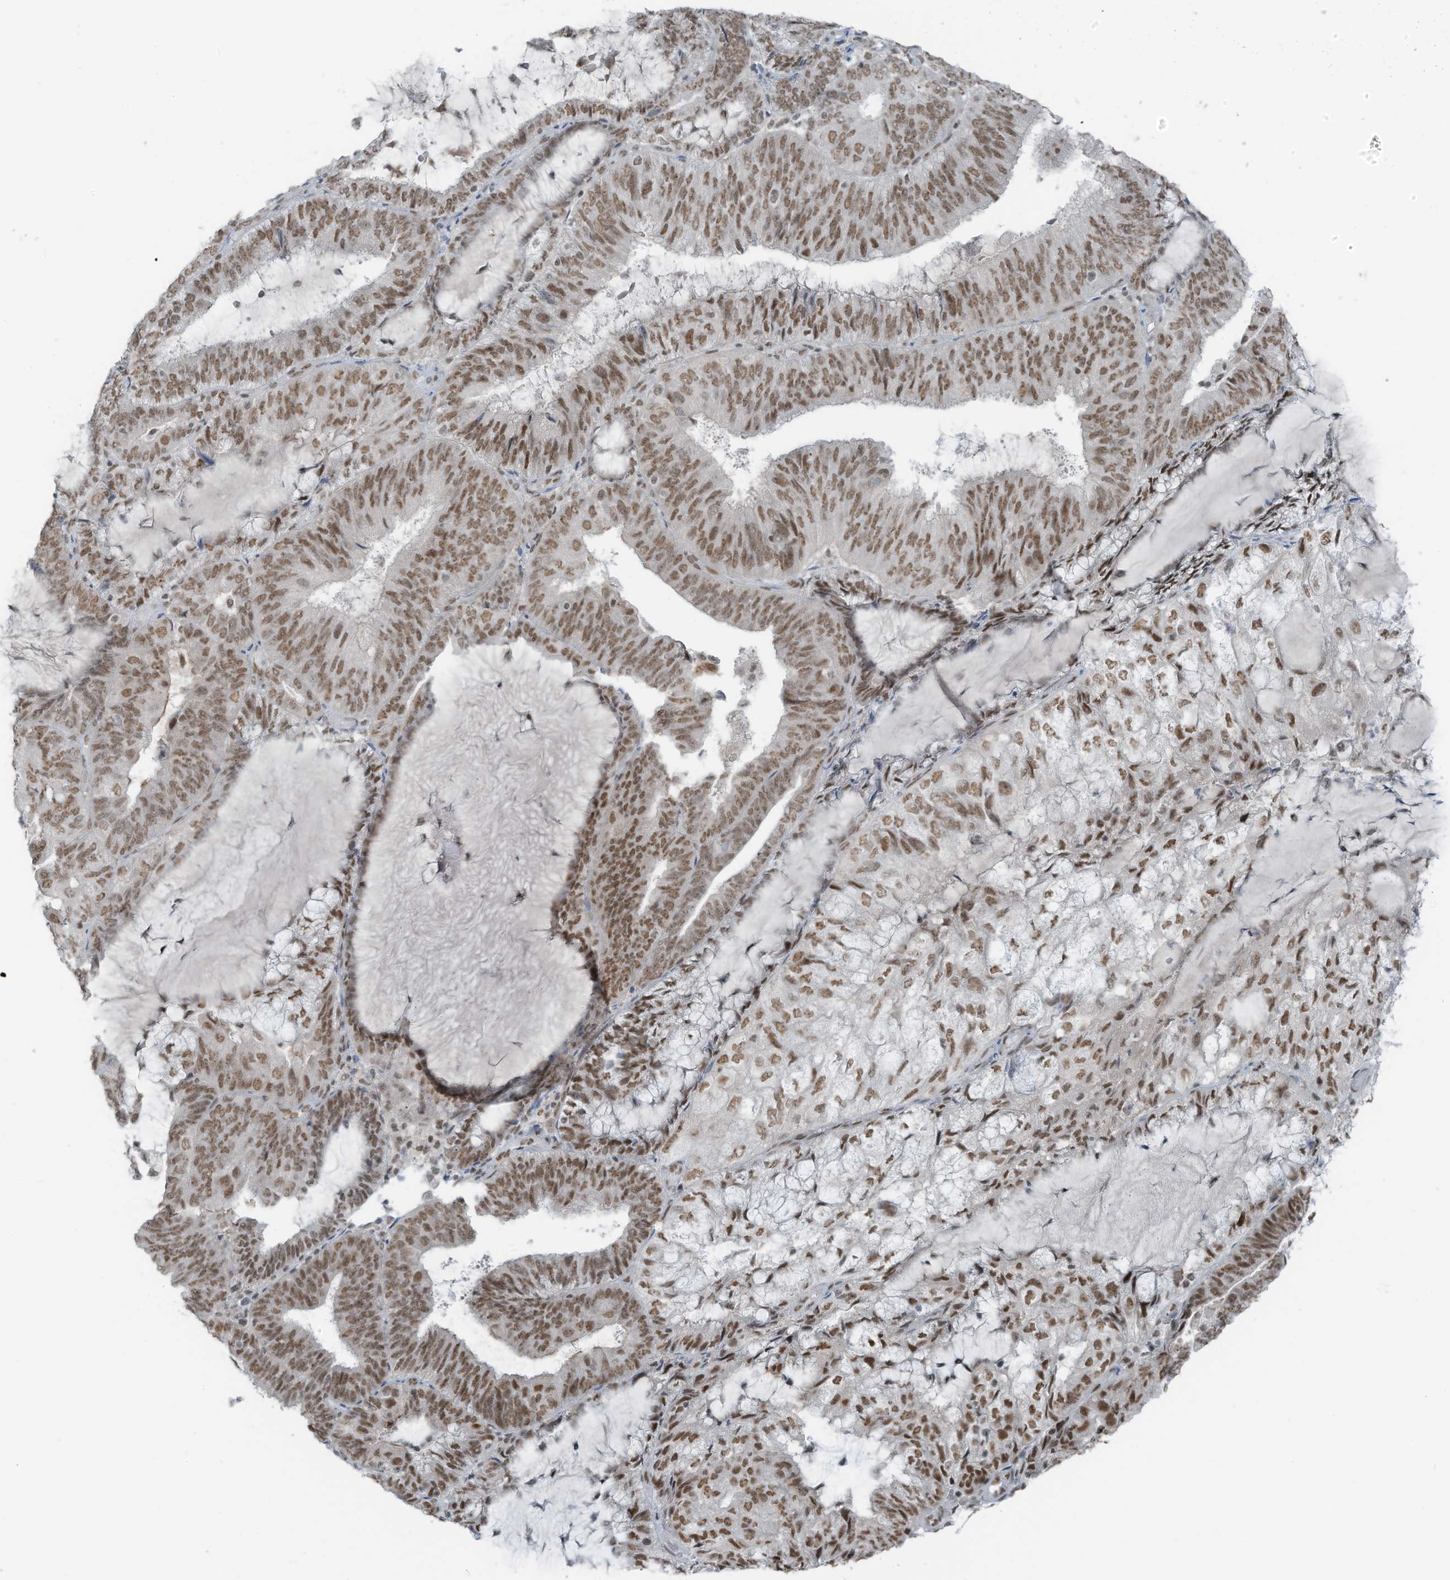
{"staining": {"intensity": "moderate", "quantity": ">75%", "location": "nuclear"}, "tissue": "endometrial cancer", "cell_type": "Tumor cells", "image_type": "cancer", "snomed": [{"axis": "morphology", "description": "Adenocarcinoma, NOS"}, {"axis": "topography", "description": "Endometrium"}], "caption": "Immunohistochemistry histopathology image of human endometrial cancer stained for a protein (brown), which displays medium levels of moderate nuclear staining in approximately >75% of tumor cells.", "gene": "WRNIP1", "patient": {"sex": "female", "age": 81}}